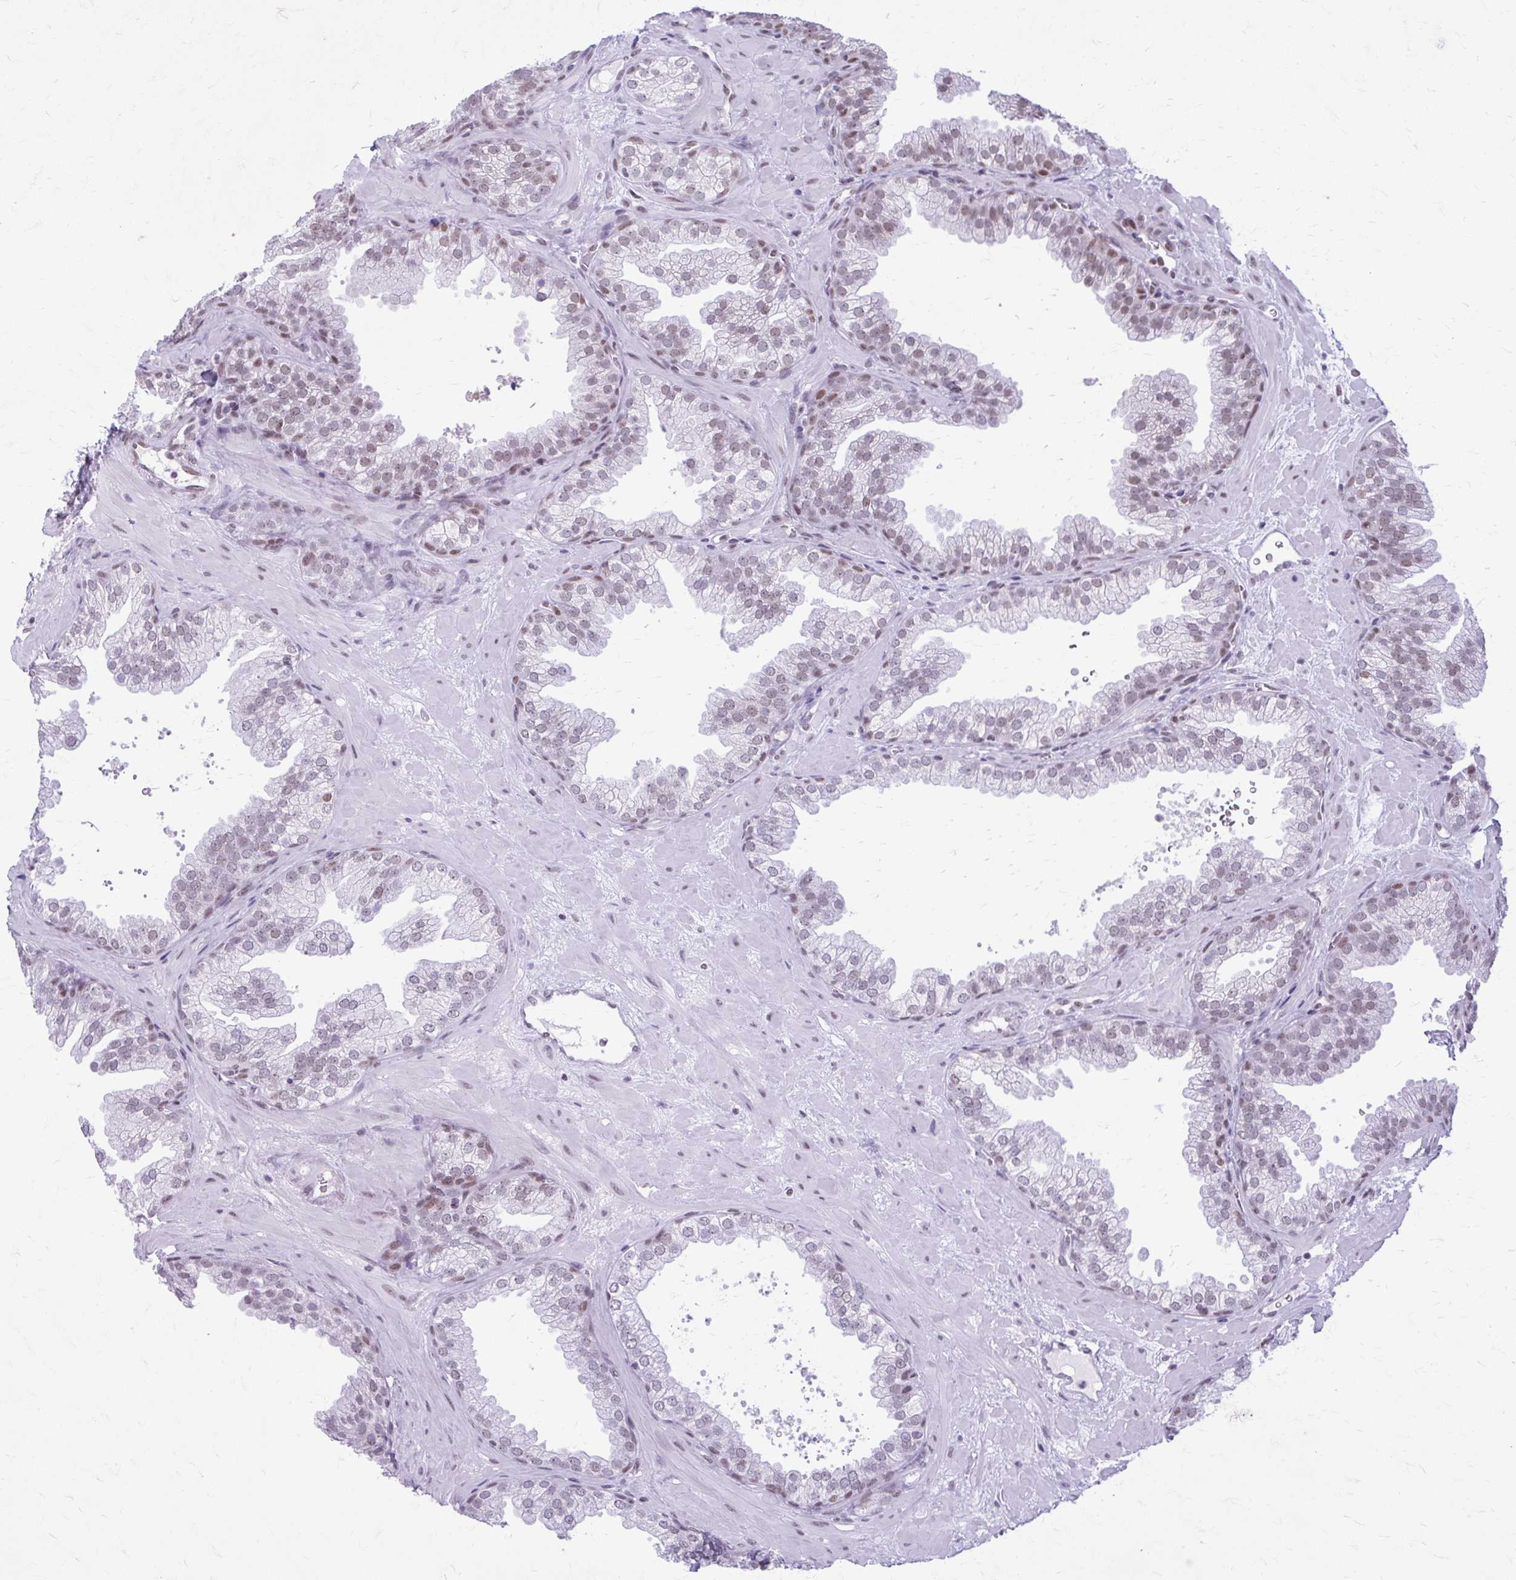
{"staining": {"intensity": "weak", "quantity": "25%-75%", "location": "nuclear"}, "tissue": "prostate", "cell_type": "Glandular cells", "image_type": "normal", "snomed": [{"axis": "morphology", "description": "Normal tissue, NOS"}, {"axis": "topography", "description": "Prostate"}], "caption": "Glandular cells show low levels of weak nuclear positivity in about 25%-75% of cells in unremarkable human prostate.", "gene": "PABIR1", "patient": {"sex": "male", "age": 37}}